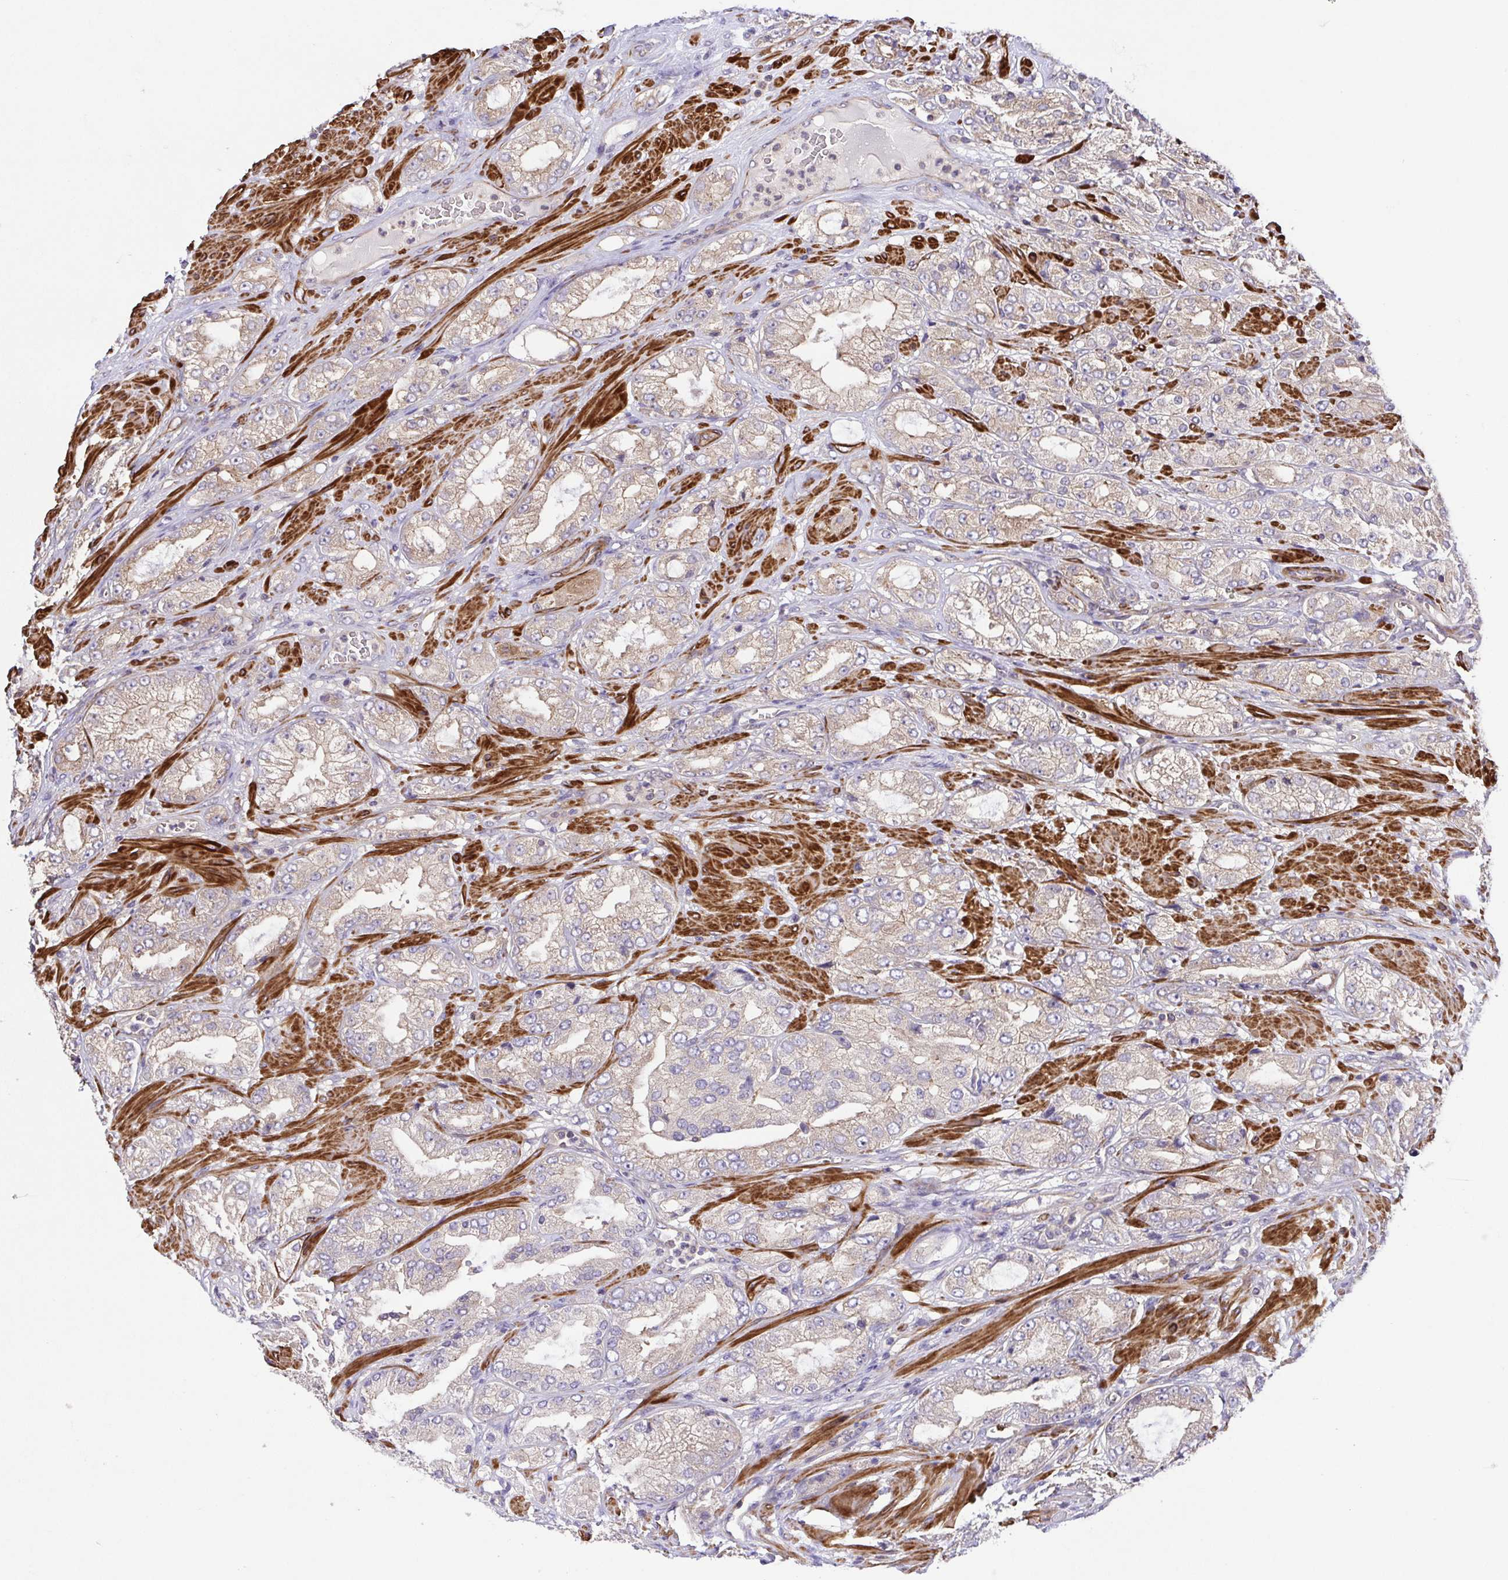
{"staining": {"intensity": "weak", "quantity": "<25%", "location": "cytoplasmic/membranous"}, "tissue": "prostate cancer", "cell_type": "Tumor cells", "image_type": "cancer", "snomed": [{"axis": "morphology", "description": "Adenocarcinoma, High grade"}, {"axis": "topography", "description": "Prostate"}], "caption": "Tumor cells show no significant protein staining in adenocarcinoma (high-grade) (prostate).", "gene": "IDE", "patient": {"sex": "male", "age": 68}}